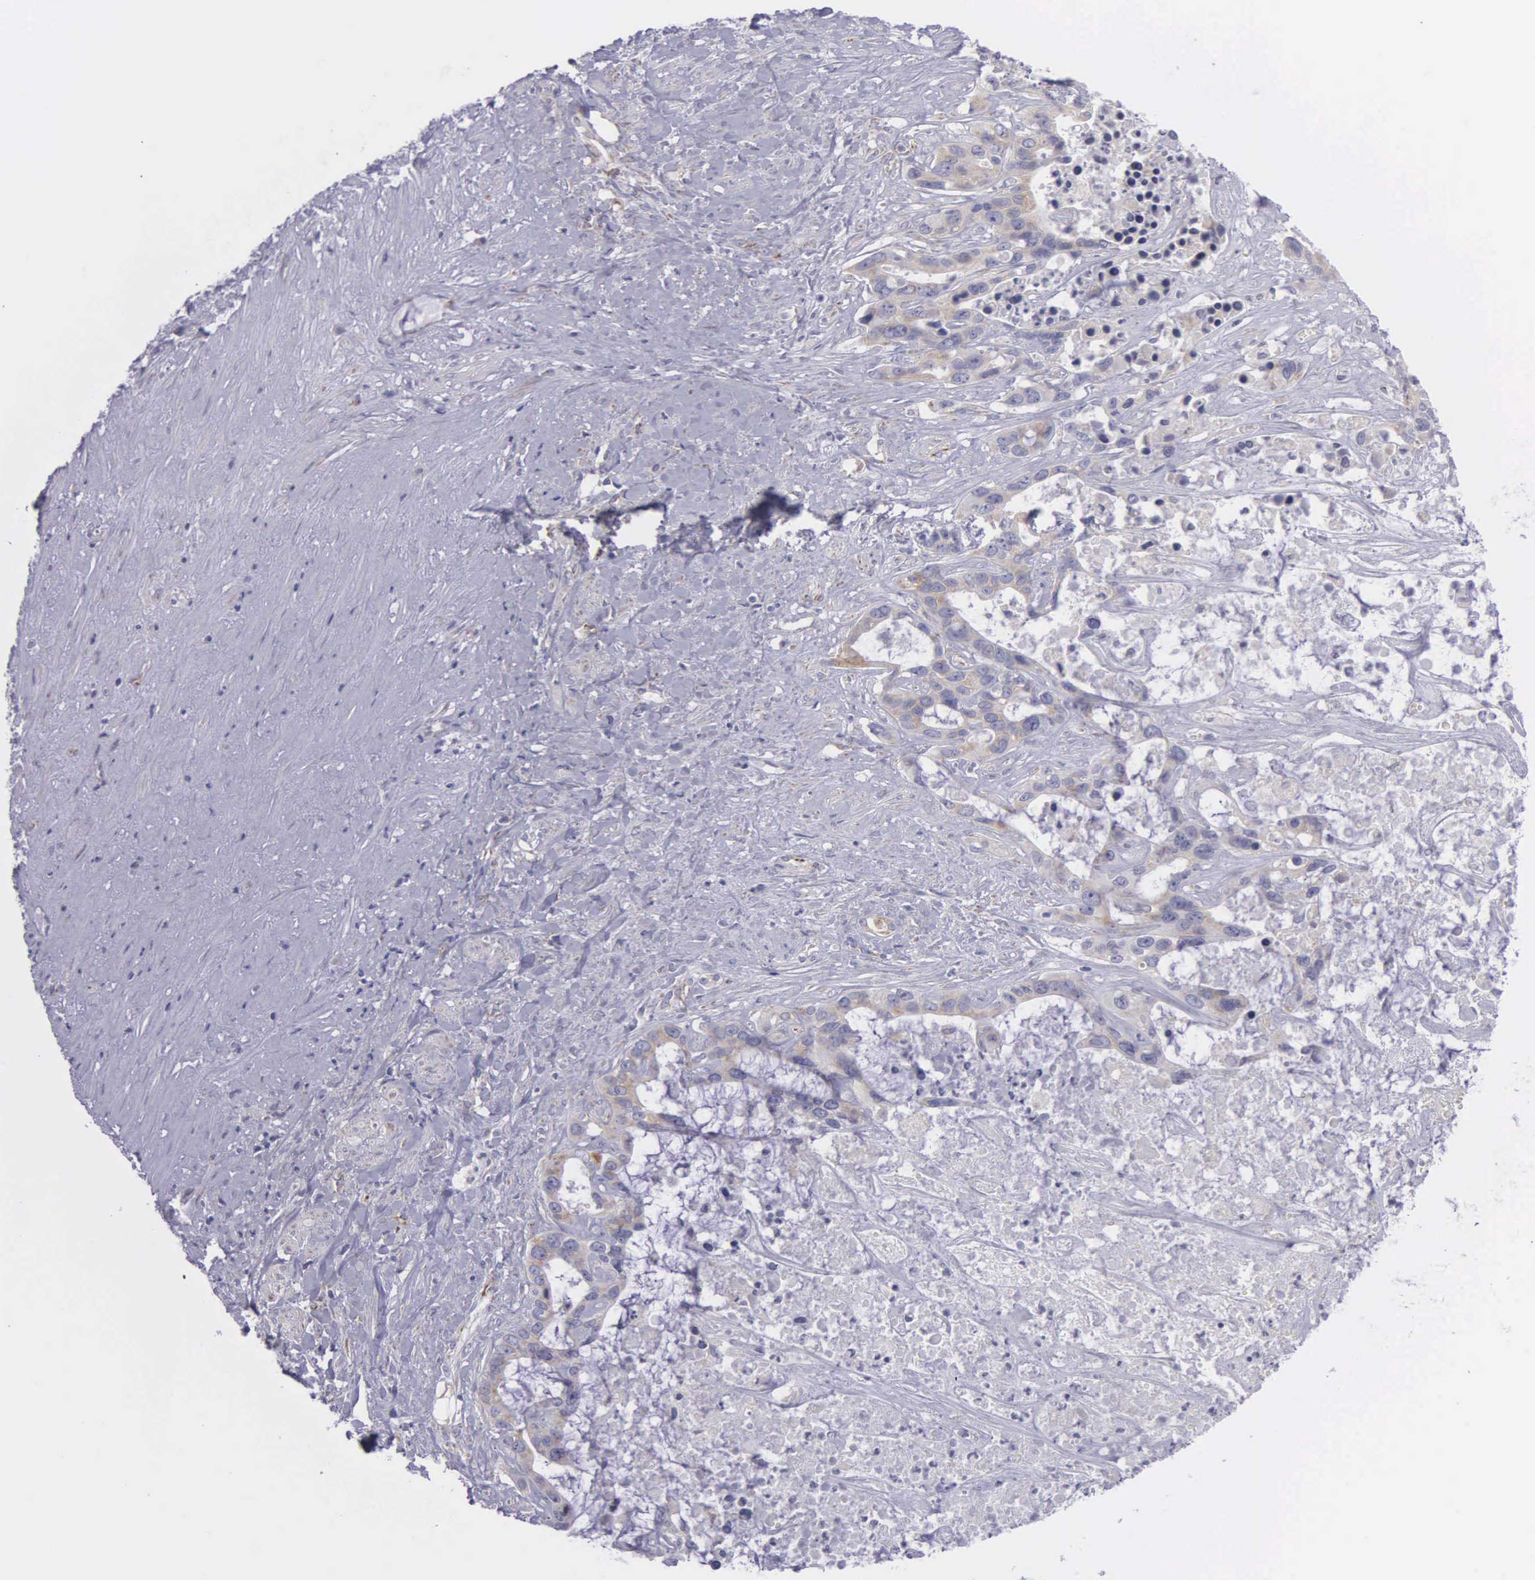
{"staining": {"intensity": "weak", "quantity": "25%-75%", "location": "cytoplasmic/membranous"}, "tissue": "liver cancer", "cell_type": "Tumor cells", "image_type": "cancer", "snomed": [{"axis": "morphology", "description": "Cholangiocarcinoma"}, {"axis": "topography", "description": "Liver"}], "caption": "Immunohistochemistry (IHC) (DAB) staining of cholangiocarcinoma (liver) reveals weak cytoplasmic/membranous protein staining in about 25%-75% of tumor cells.", "gene": "SYNJ2BP", "patient": {"sex": "female", "age": 65}}